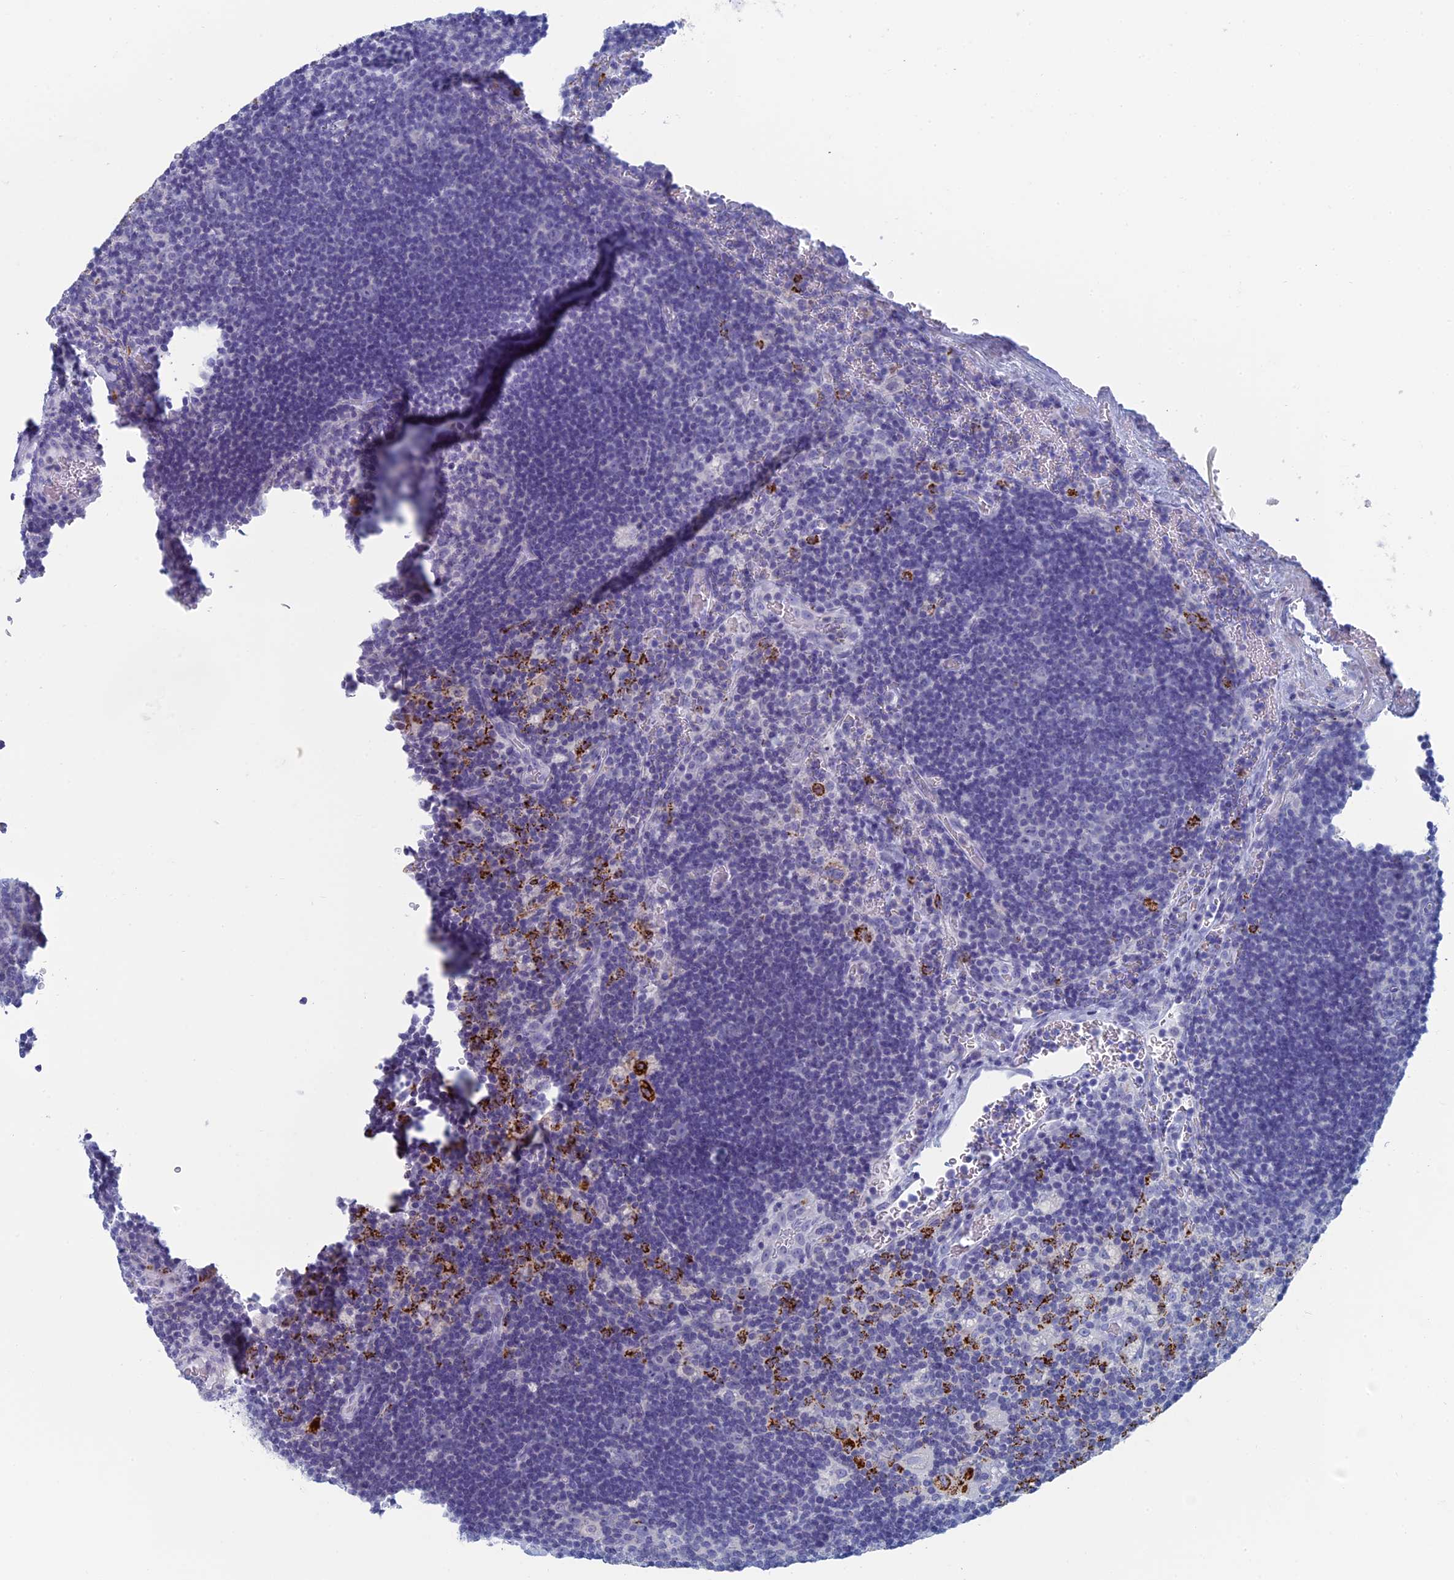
{"staining": {"intensity": "negative", "quantity": "none", "location": "none"}, "tissue": "lymph node", "cell_type": "Germinal center cells", "image_type": "normal", "snomed": [{"axis": "morphology", "description": "Normal tissue, NOS"}, {"axis": "topography", "description": "Lymph node"}], "caption": "High magnification brightfield microscopy of normal lymph node stained with DAB (brown) and counterstained with hematoxylin (blue): germinal center cells show no significant staining.", "gene": "ALMS1", "patient": {"sex": "female", "age": 73}}